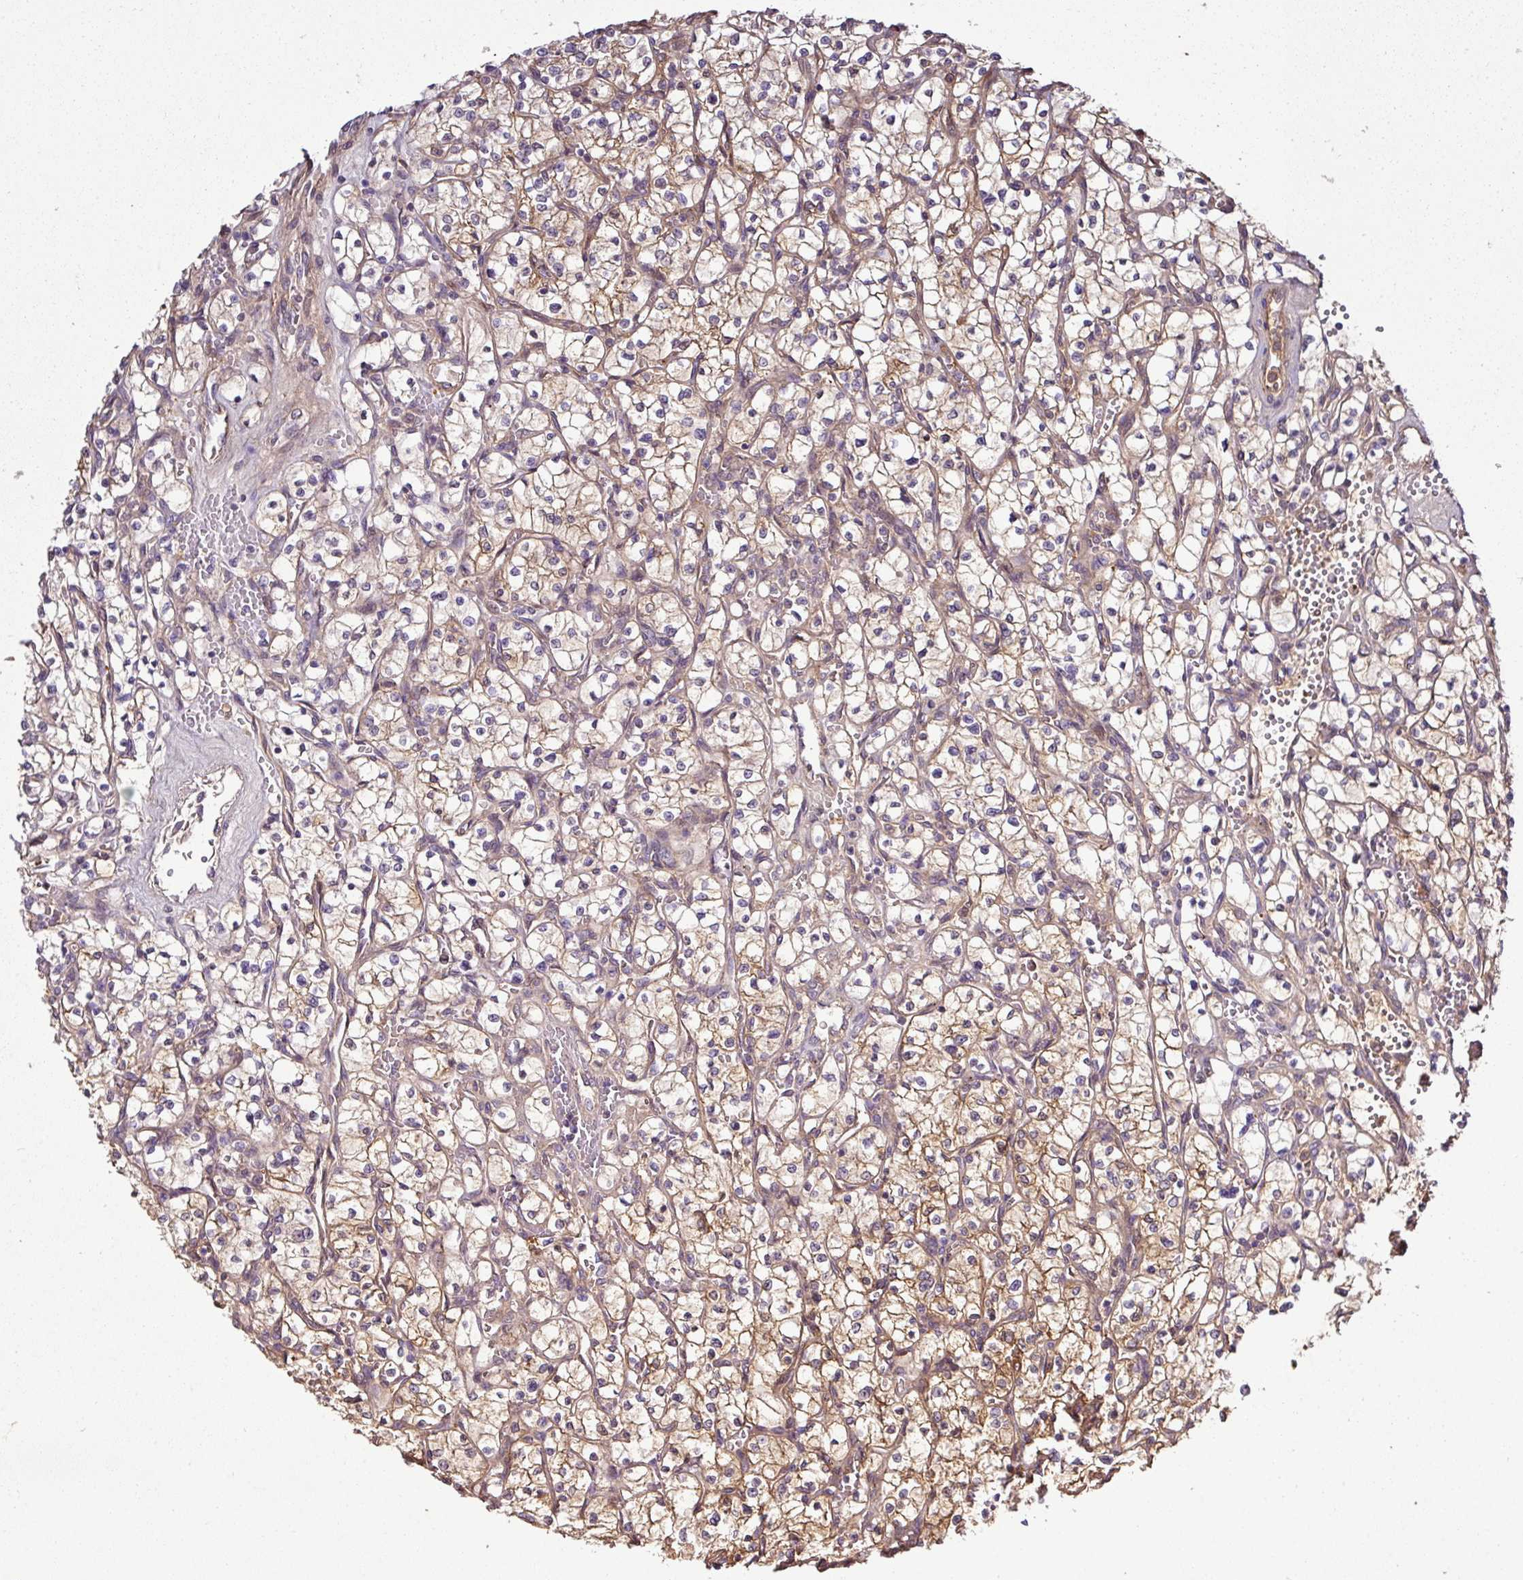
{"staining": {"intensity": "weak", "quantity": "25%-75%", "location": "cytoplasmic/membranous"}, "tissue": "renal cancer", "cell_type": "Tumor cells", "image_type": "cancer", "snomed": [{"axis": "morphology", "description": "Adenocarcinoma, NOS"}, {"axis": "topography", "description": "Kidney"}], "caption": "Protein expression analysis of adenocarcinoma (renal) demonstrates weak cytoplasmic/membranous staining in about 25%-75% of tumor cells.", "gene": "TMEM107", "patient": {"sex": "female", "age": 64}}